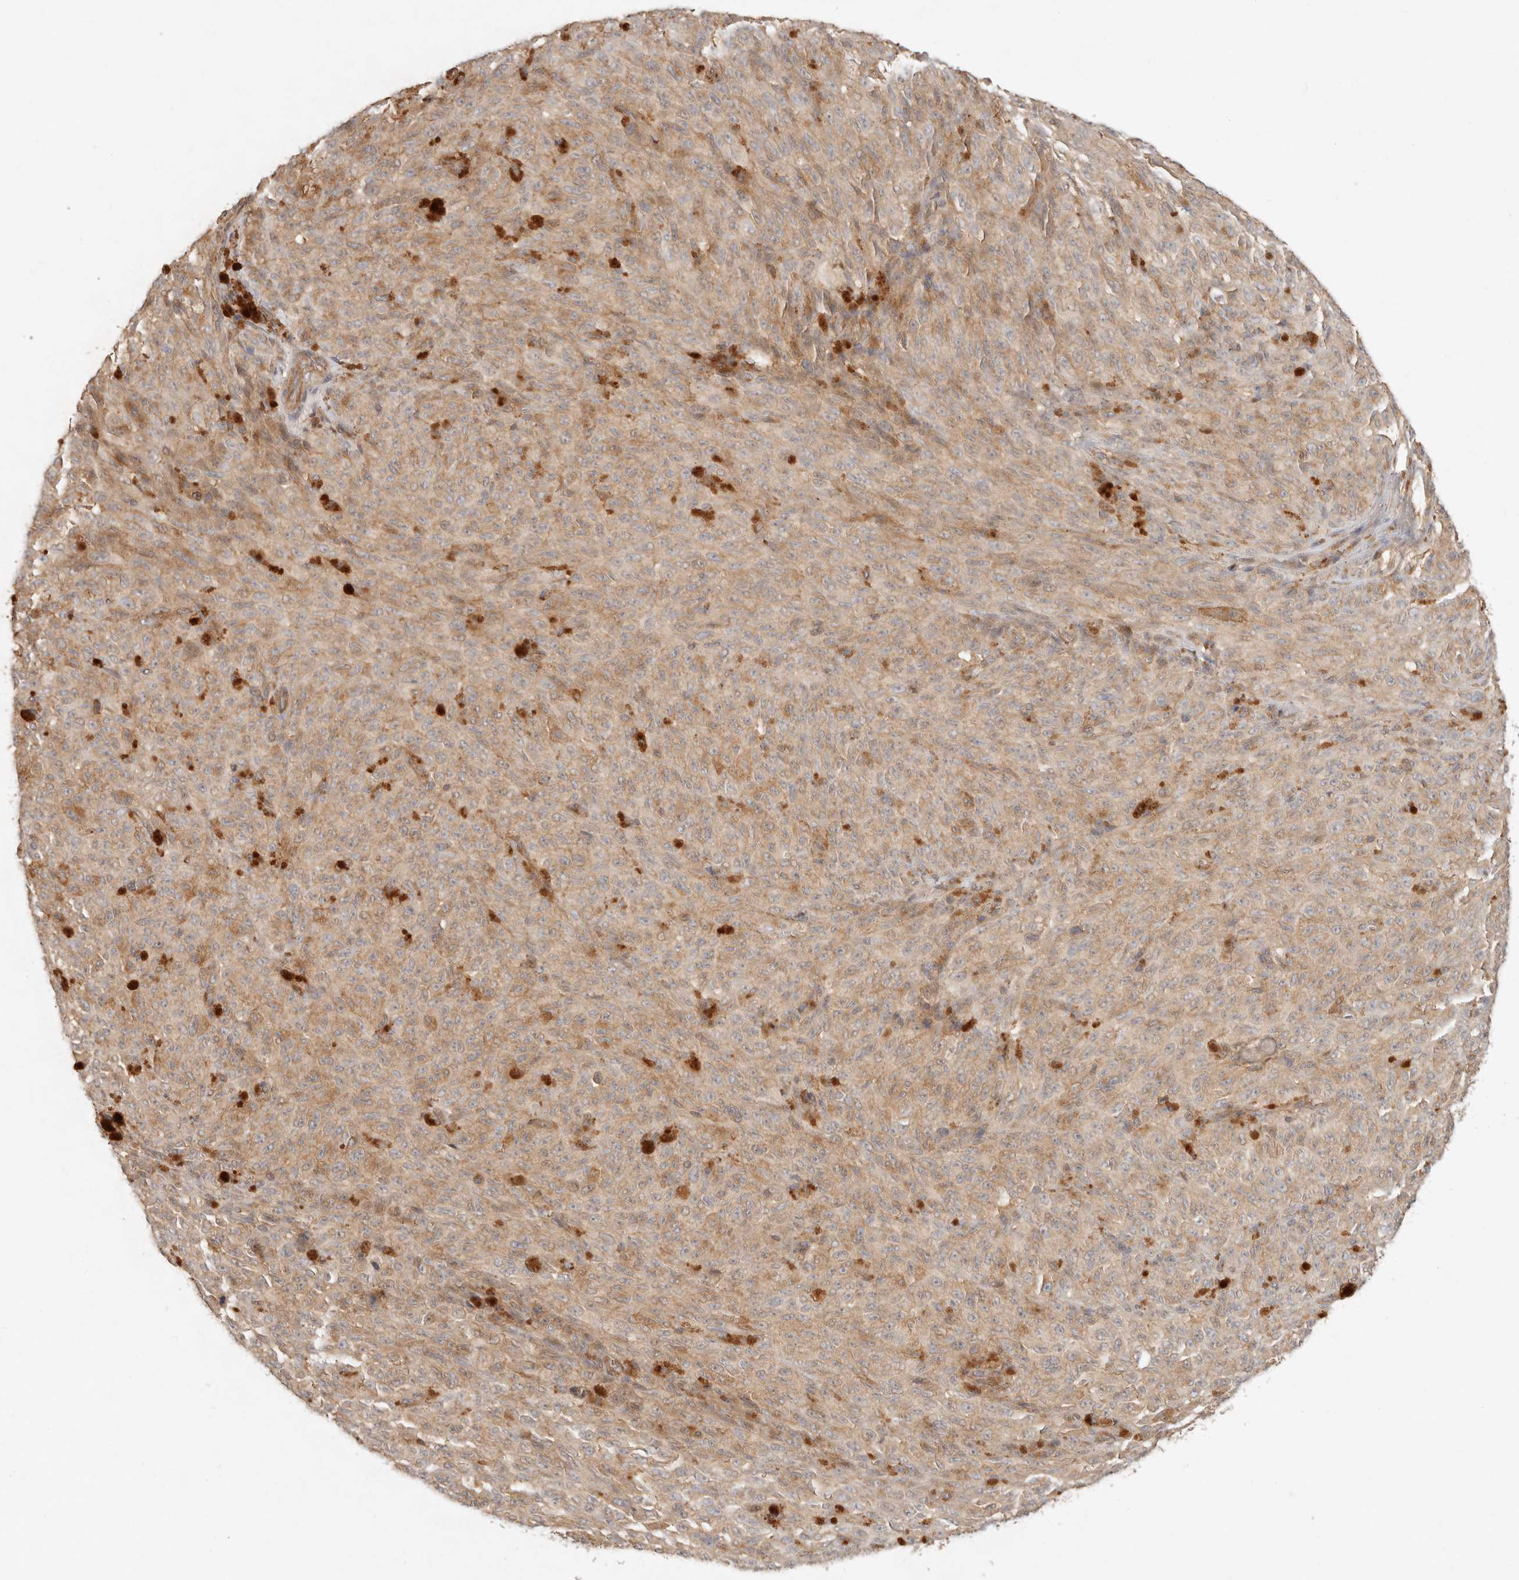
{"staining": {"intensity": "weak", "quantity": ">75%", "location": "cytoplasmic/membranous"}, "tissue": "melanoma", "cell_type": "Tumor cells", "image_type": "cancer", "snomed": [{"axis": "morphology", "description": "Malignant melanoma, NOS"}, {"axis": "topography", "description": "Skin"}], "caption": "Malignant melanoma stained with a brown dye displays weak cytoplasmic/membranous positive staining in about >75% of tumor cells.", "gene": "HECTD3", "patient": {"sex": "female", "age": 82}}